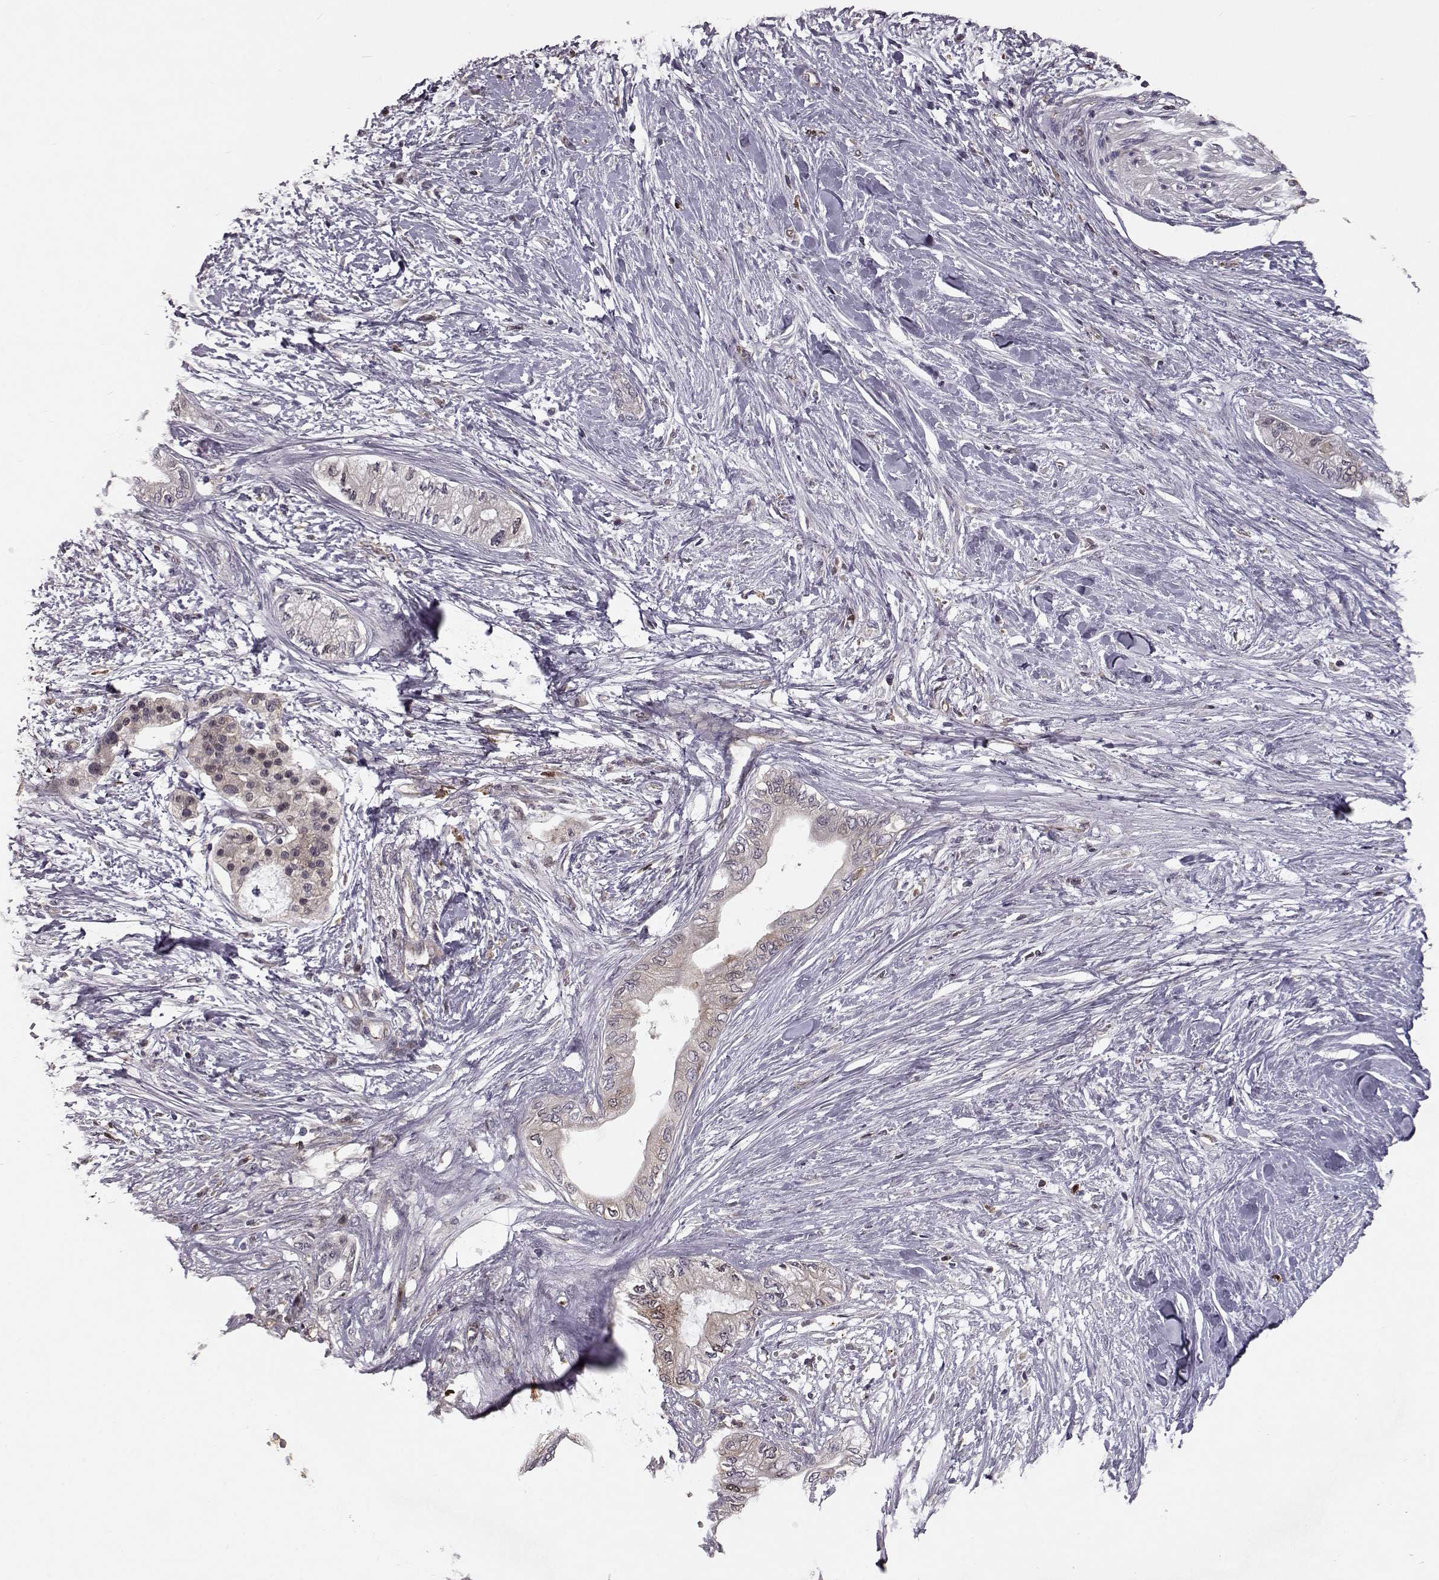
{"staining": {"intensity": "weak", "quantity": "25%-75%", "location": "cytoplasmic/membranous"}, "tissue": "pancreatic cancer", "cell_type": "Tumor cells", "image_type": "cancer", "snomed": [{"axis": "morphology", "description": "Normal tissue, NOS"}, {"axis": "morphology", "description": "Adenocarcinoma, NOS"}, {"axis": "topography", "description": "Pancreas"}, {"axis": "topography", "description": "Duodenum"}], "caption": "This is an image of immunohistochemistry staining of pancreatic adenocarcinoma, which shows weak expression in the cytoplasmic/membranous of tumor cells.", "gene": "RANBP1", "patient": {"sex": "female", "age": 60}}